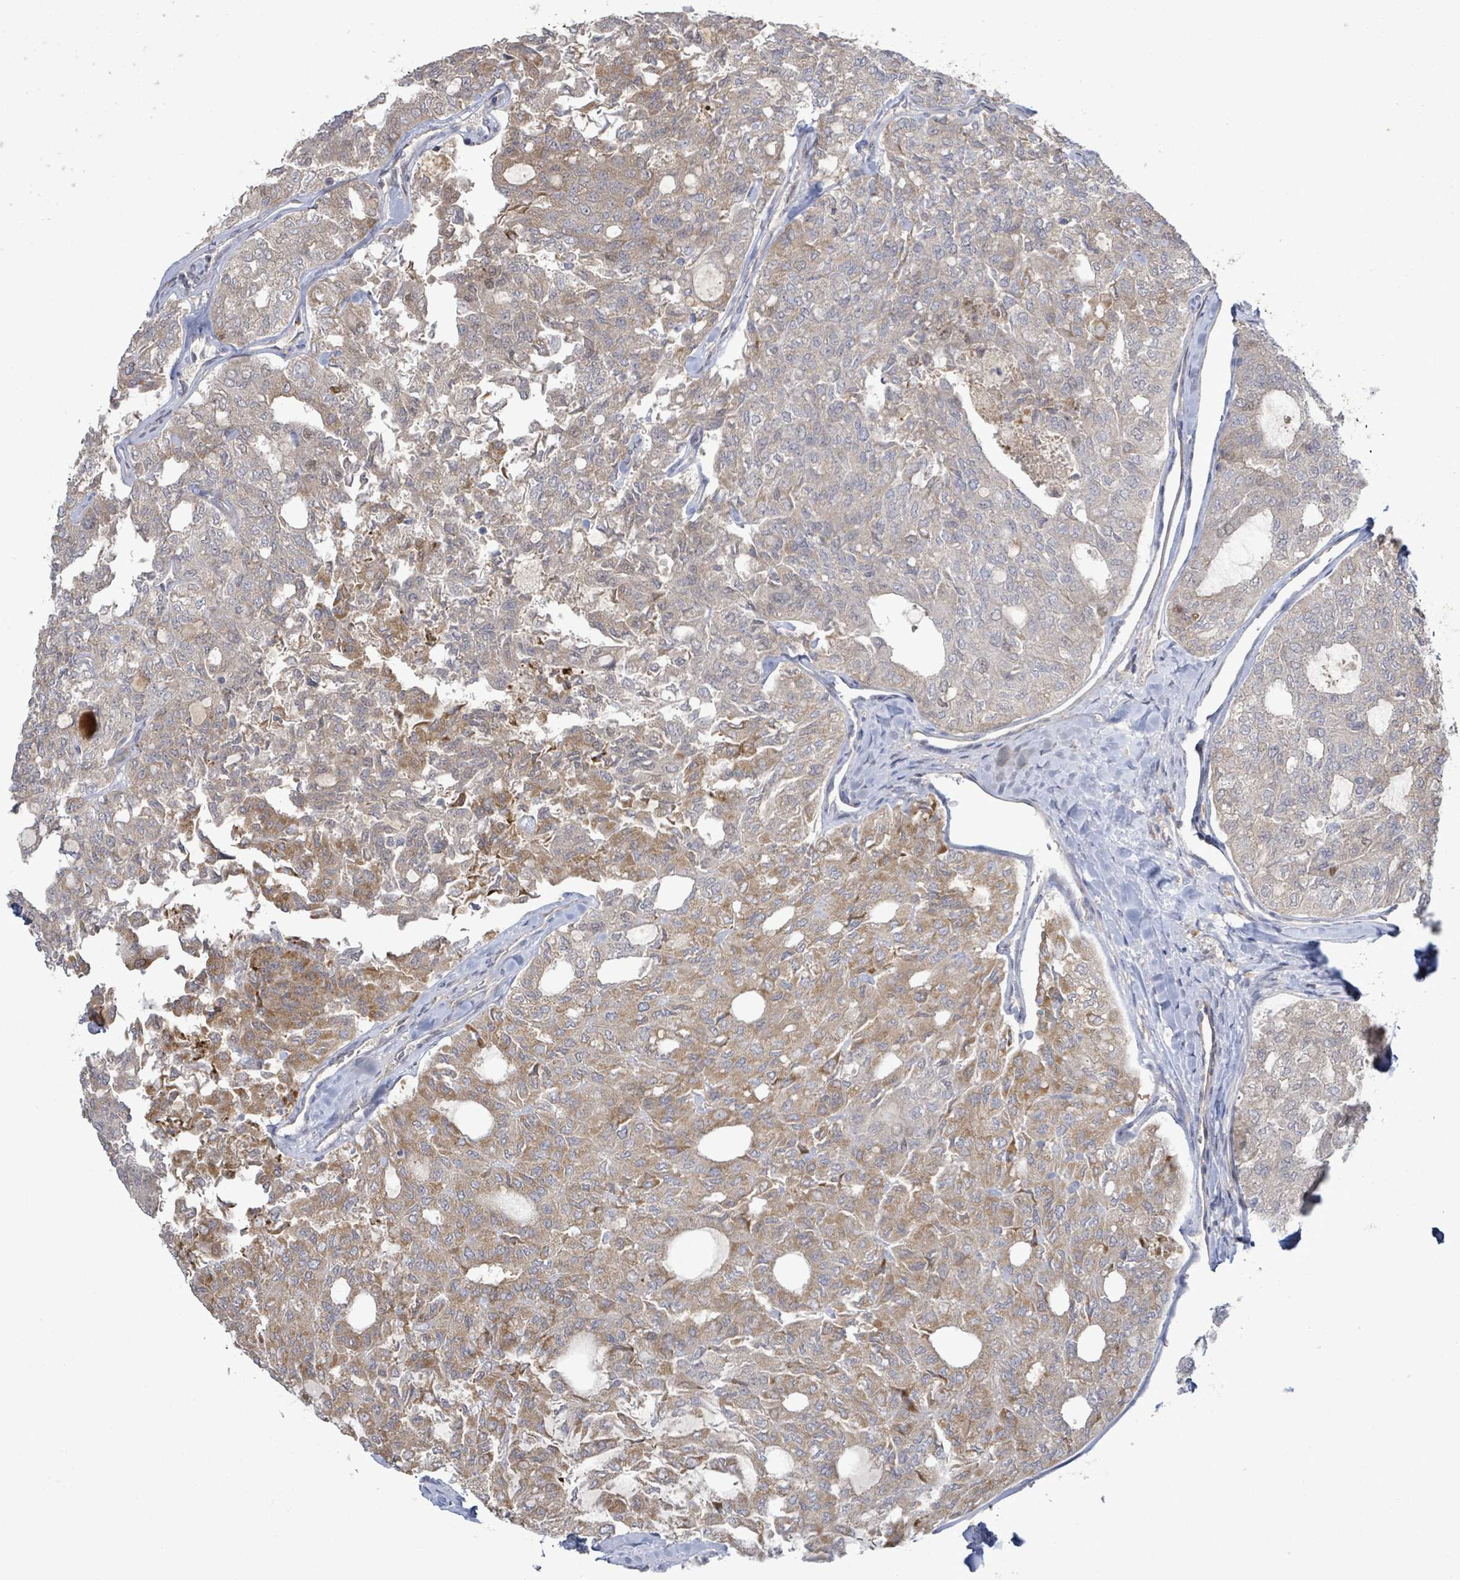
{"staining": {"intensity": "moderate", "quantity": "25%-75%", "location": "cytoplasmic/membranous"}, "tissue": "thyroid cancer", "cell_type": "Tumor cells", "image_type": "cancer", "snomed": [{"axis": "morphology", "description": "Follicular adenoma carcinoma, NOS"}, {"axis": "topography", "description": "Thyroid gland"}], "caption": "Follicular adenoma carcinoma (thyroid) was stained to show a protein in brown. There is medium levels of moderate cytoplasmic/membranous expression in approximately 25%-75% of tumor cells. (brown staining indicates protein expression, while blue staining denotes nuclei).", "gene": "SLIT3", "patient": {"sex": "male", "age": 75}}